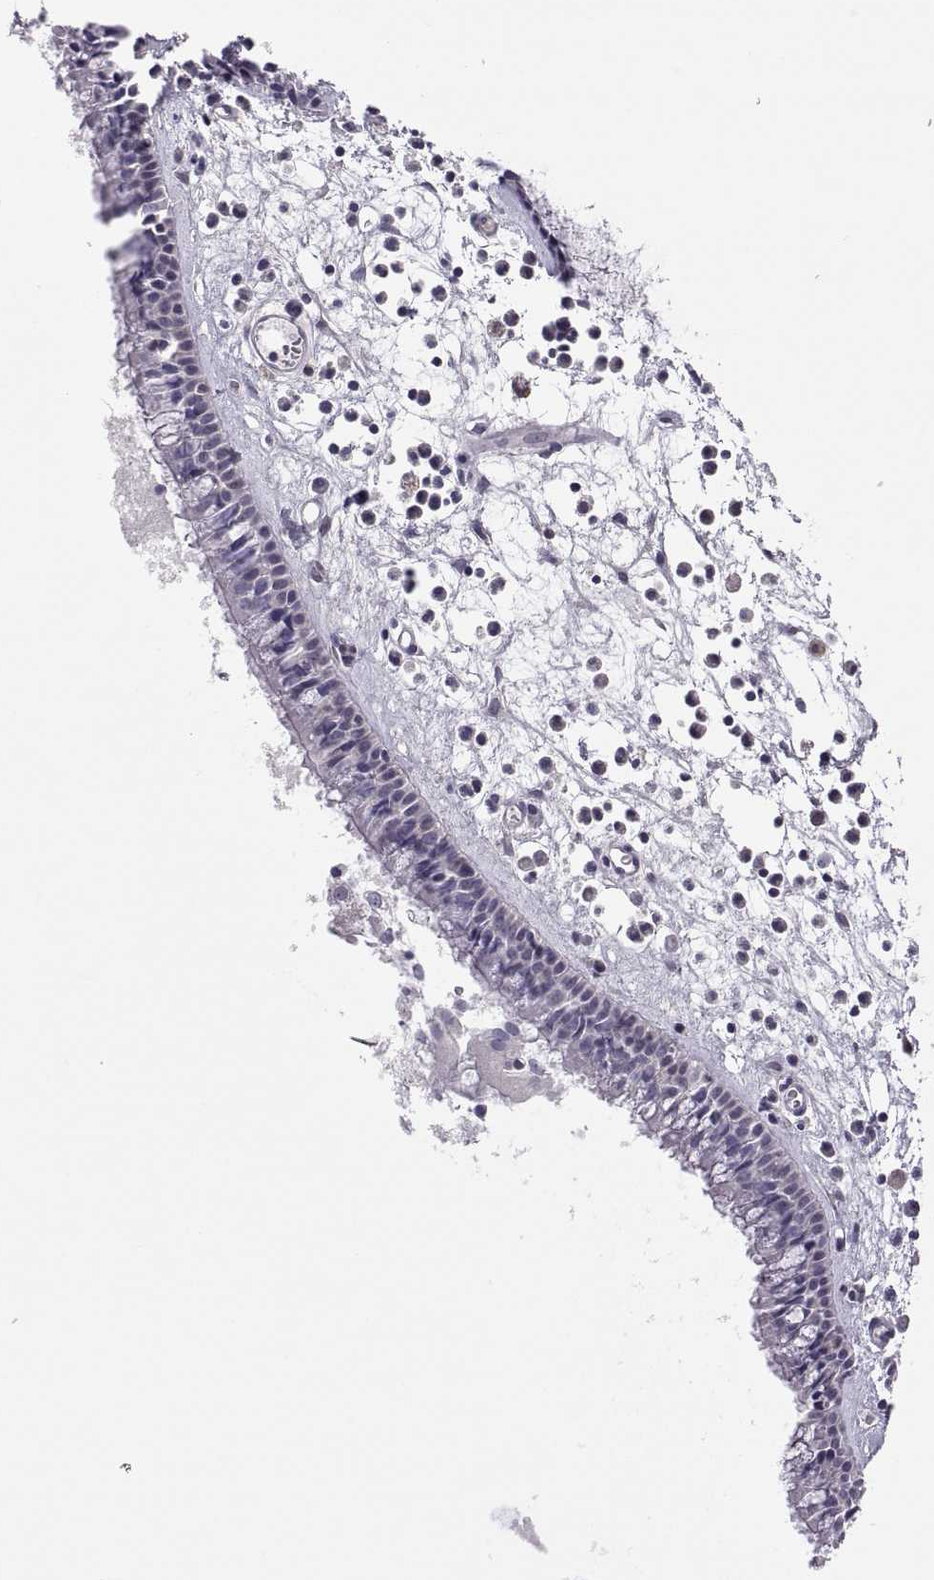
{"staining": {"intensity": "negative", "quantity": "none", "location": "none"}, "tissue": "nasopharynx", "cell_type": "Respiratory epithelial cells", "image_type": "normal", "snomed": [{"axis": "morphology", "description": "Normal tissue, NOS"}, {"axis": "topography", "description": "Nasopharynx"}], "caption": "The photomicrograph demonstrates no significant positivity in respiratory epithelial cells of nasopharynx.", "gene": "FGF9", "patient": {"sex": "female", "age": 47}}